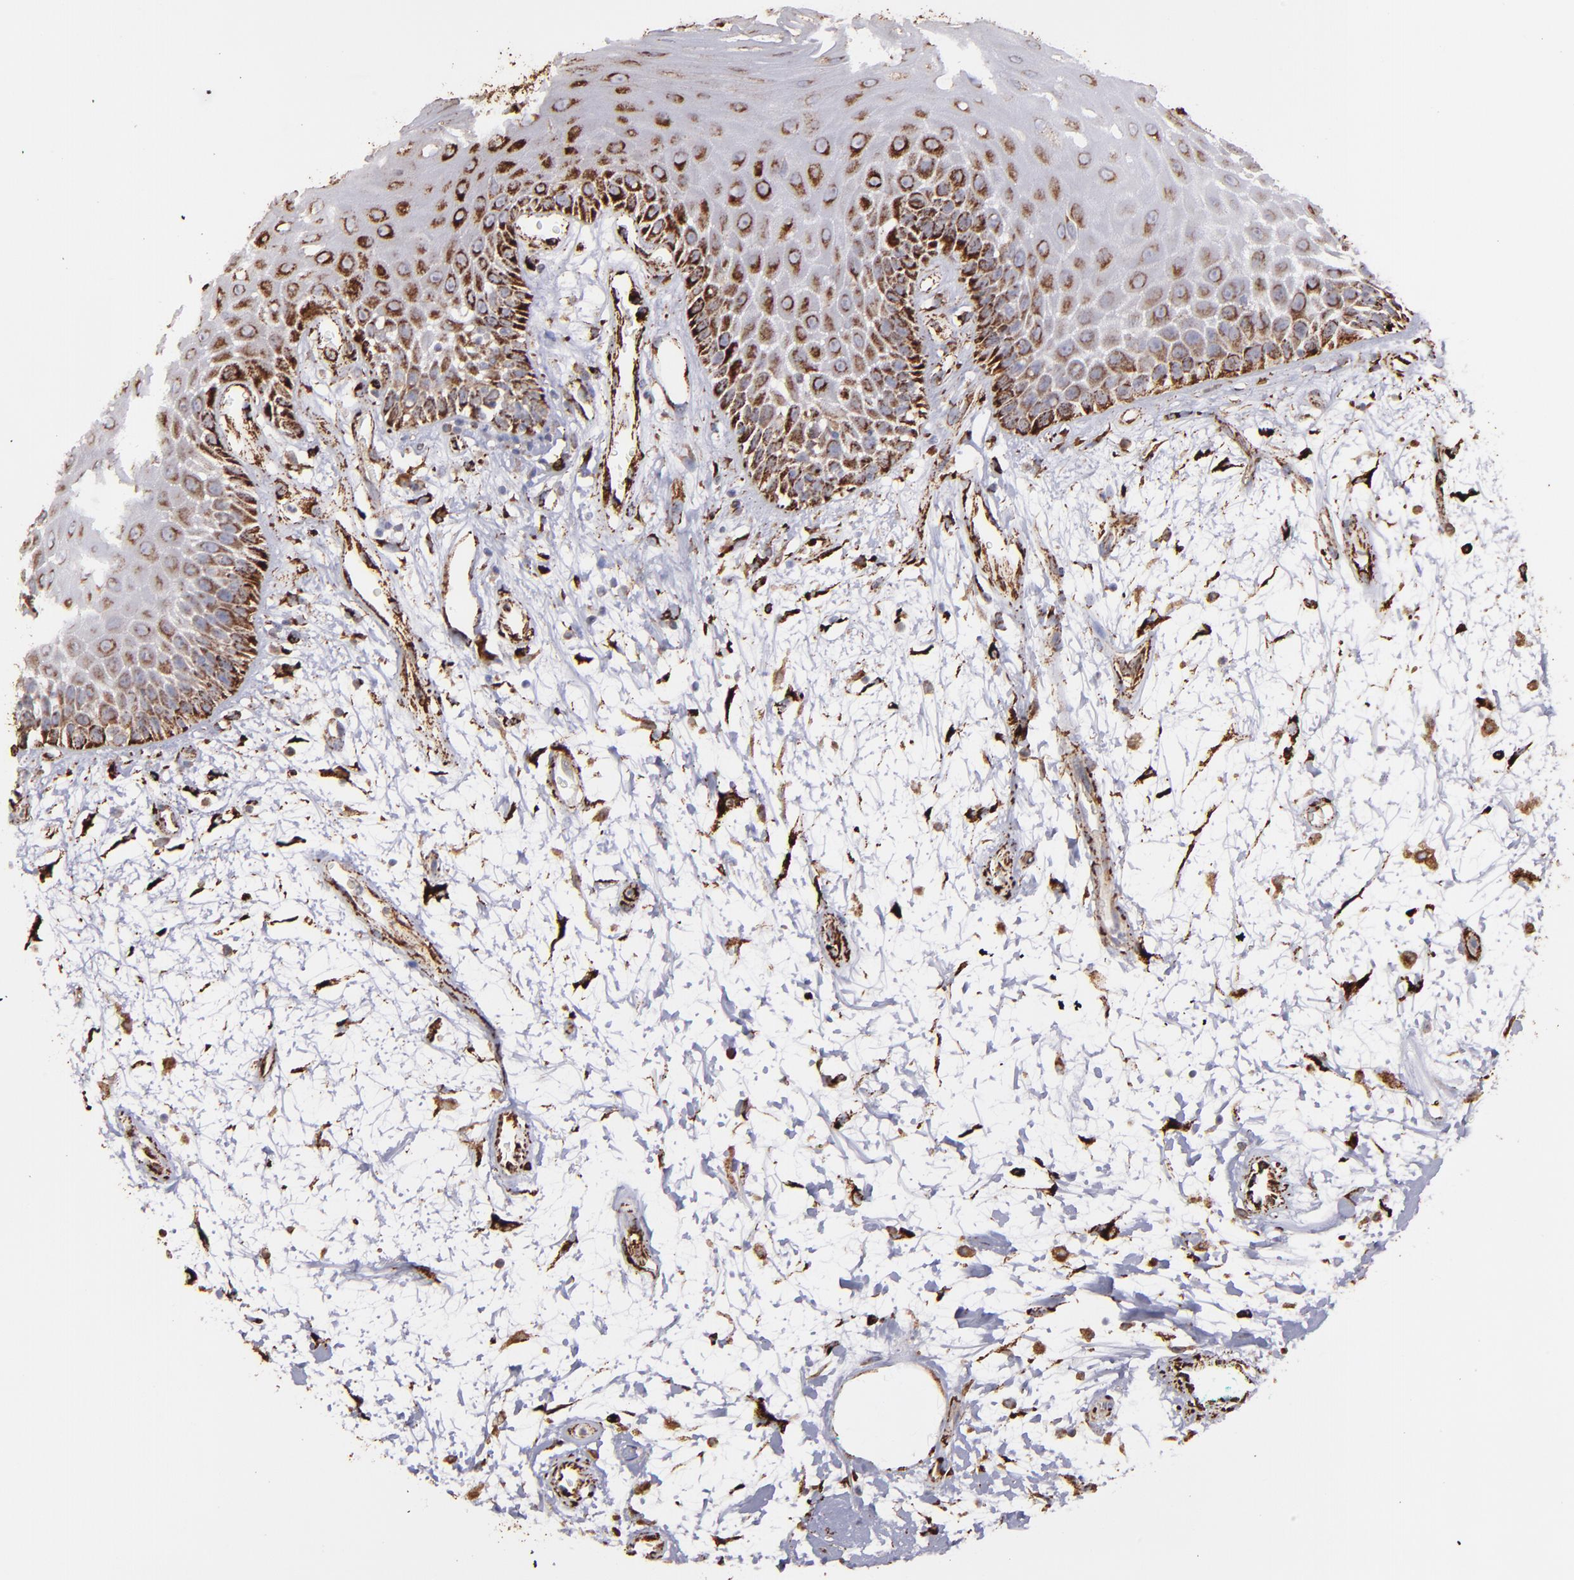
{"staining": {"intensity": "strong", "quantity": ">75%", "location": "cytoplasmic/membranous"}, "tissue": "oral mucosa", "cell_type": "Squamous epithelial cells", "image_type": "normal", "snomed": [{"axis": "morphology", "description": "Normal tissue, NOS"}, {"axis": "morphology", "description": "Squamous cell carcinoma, NOS"}, {"axis": "topography", "description": "Skeletal muscle"}, {"axis": "topography", "description": "Oral tissue"}, {"axis": "topography", "description": "Head-Neck"}], "caption": "DAB (3,3'-diaminobenzidine) immunohistochemical staining of unremarkable human oral mucosa exhibits strong cytoplasmic/membranous protein expression in about >75% of squamous epithelial cells.", "gene": "MAOB", "patient": {"sex": "female", "age": 84}}